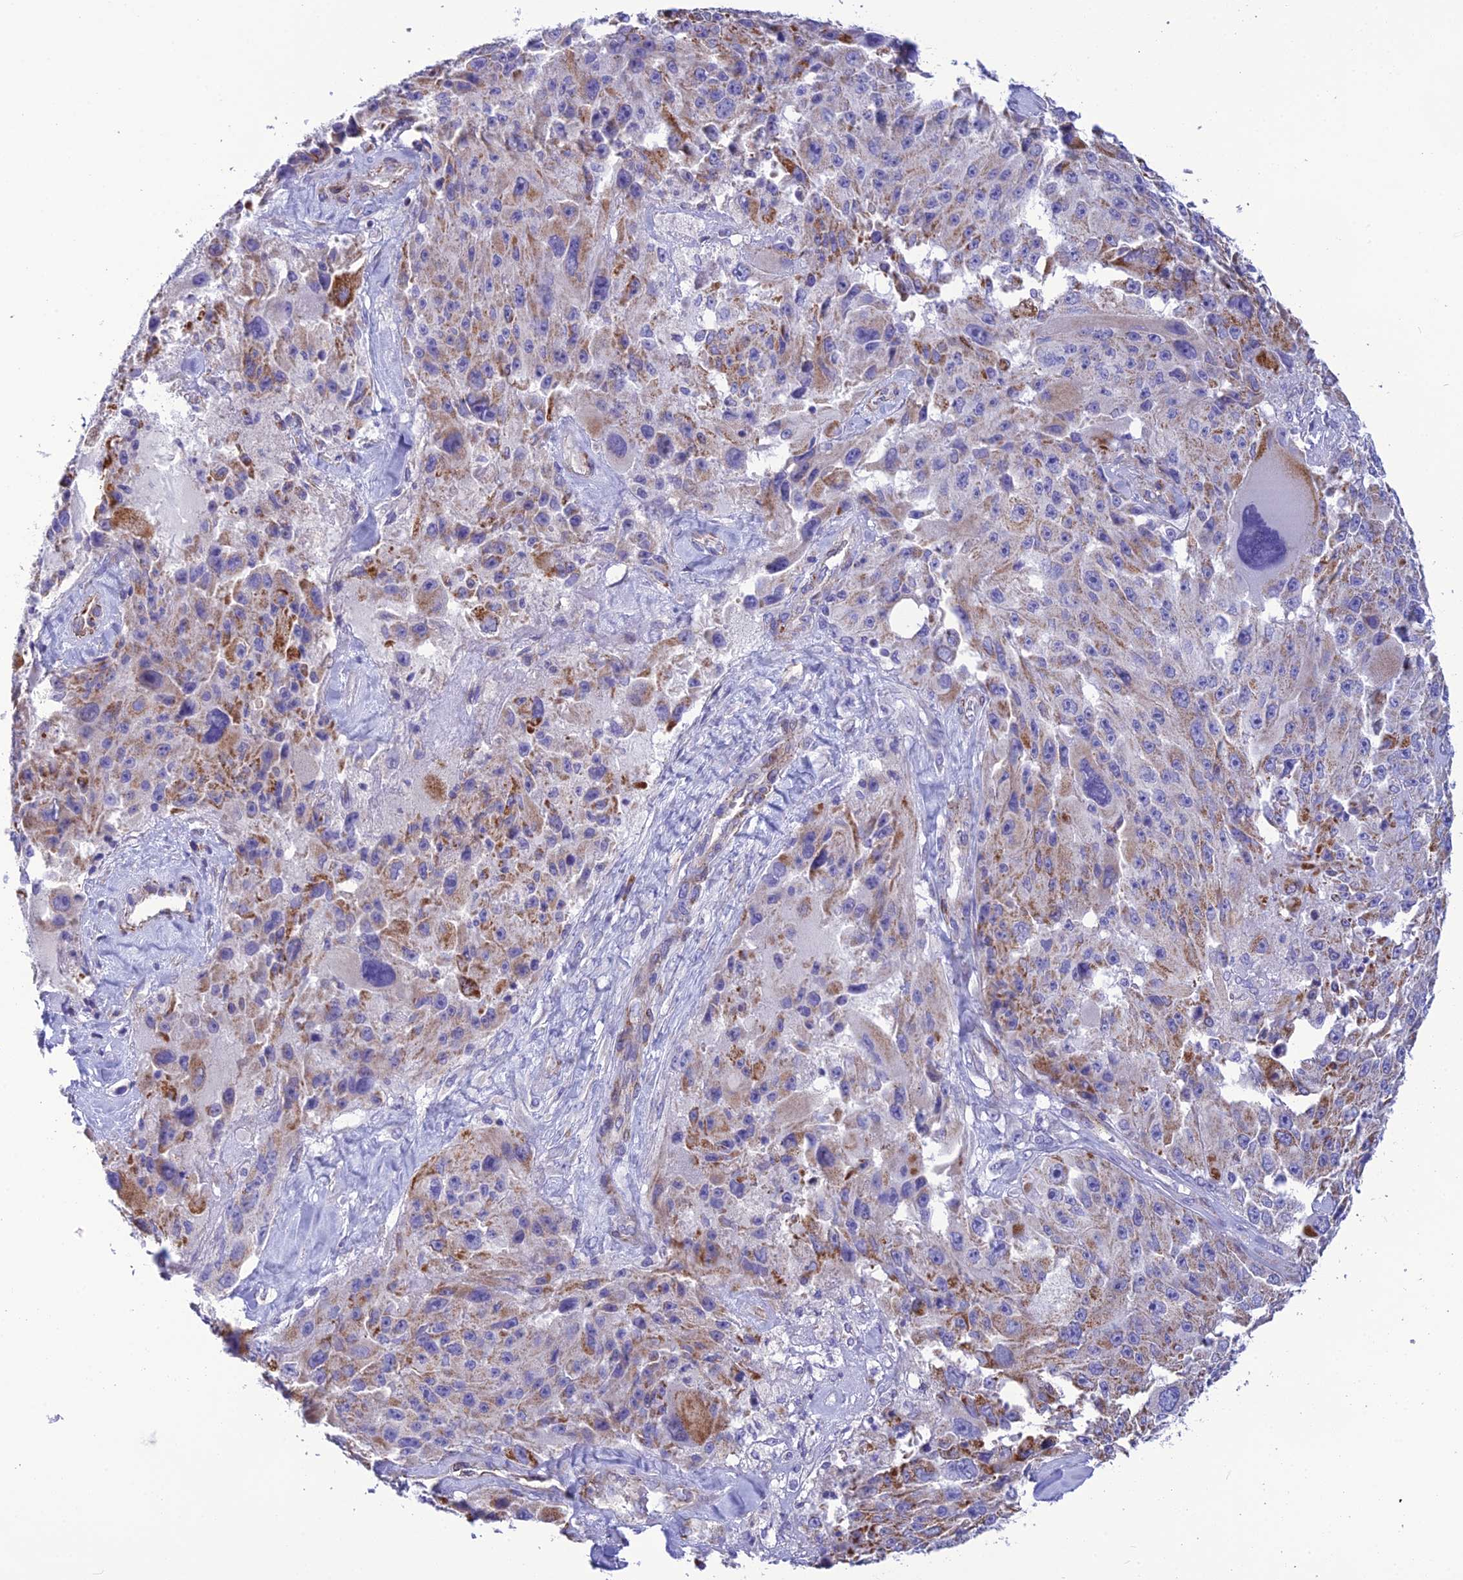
{"staining": {"intensity": "moderate", "quantity": "25%-75%", "location": "cytoplasmic/membranous"}, "tissue": "melanoma", "cell_type": "Tumor cells", "image_type": "cancer", "snomed": [{"axis": "morphology", "description": "Malignant melanoma, Metastatic site"}, {"axis": "topography", "description": "Lymph node"}], "caption": "Protein staining reveals moderate cytoplasmic/membranous expression in about 25%-75% of tumor cells in melanoma.", "gene": "POMGNT1", "patient": {"sex": "male", "age": 62}}